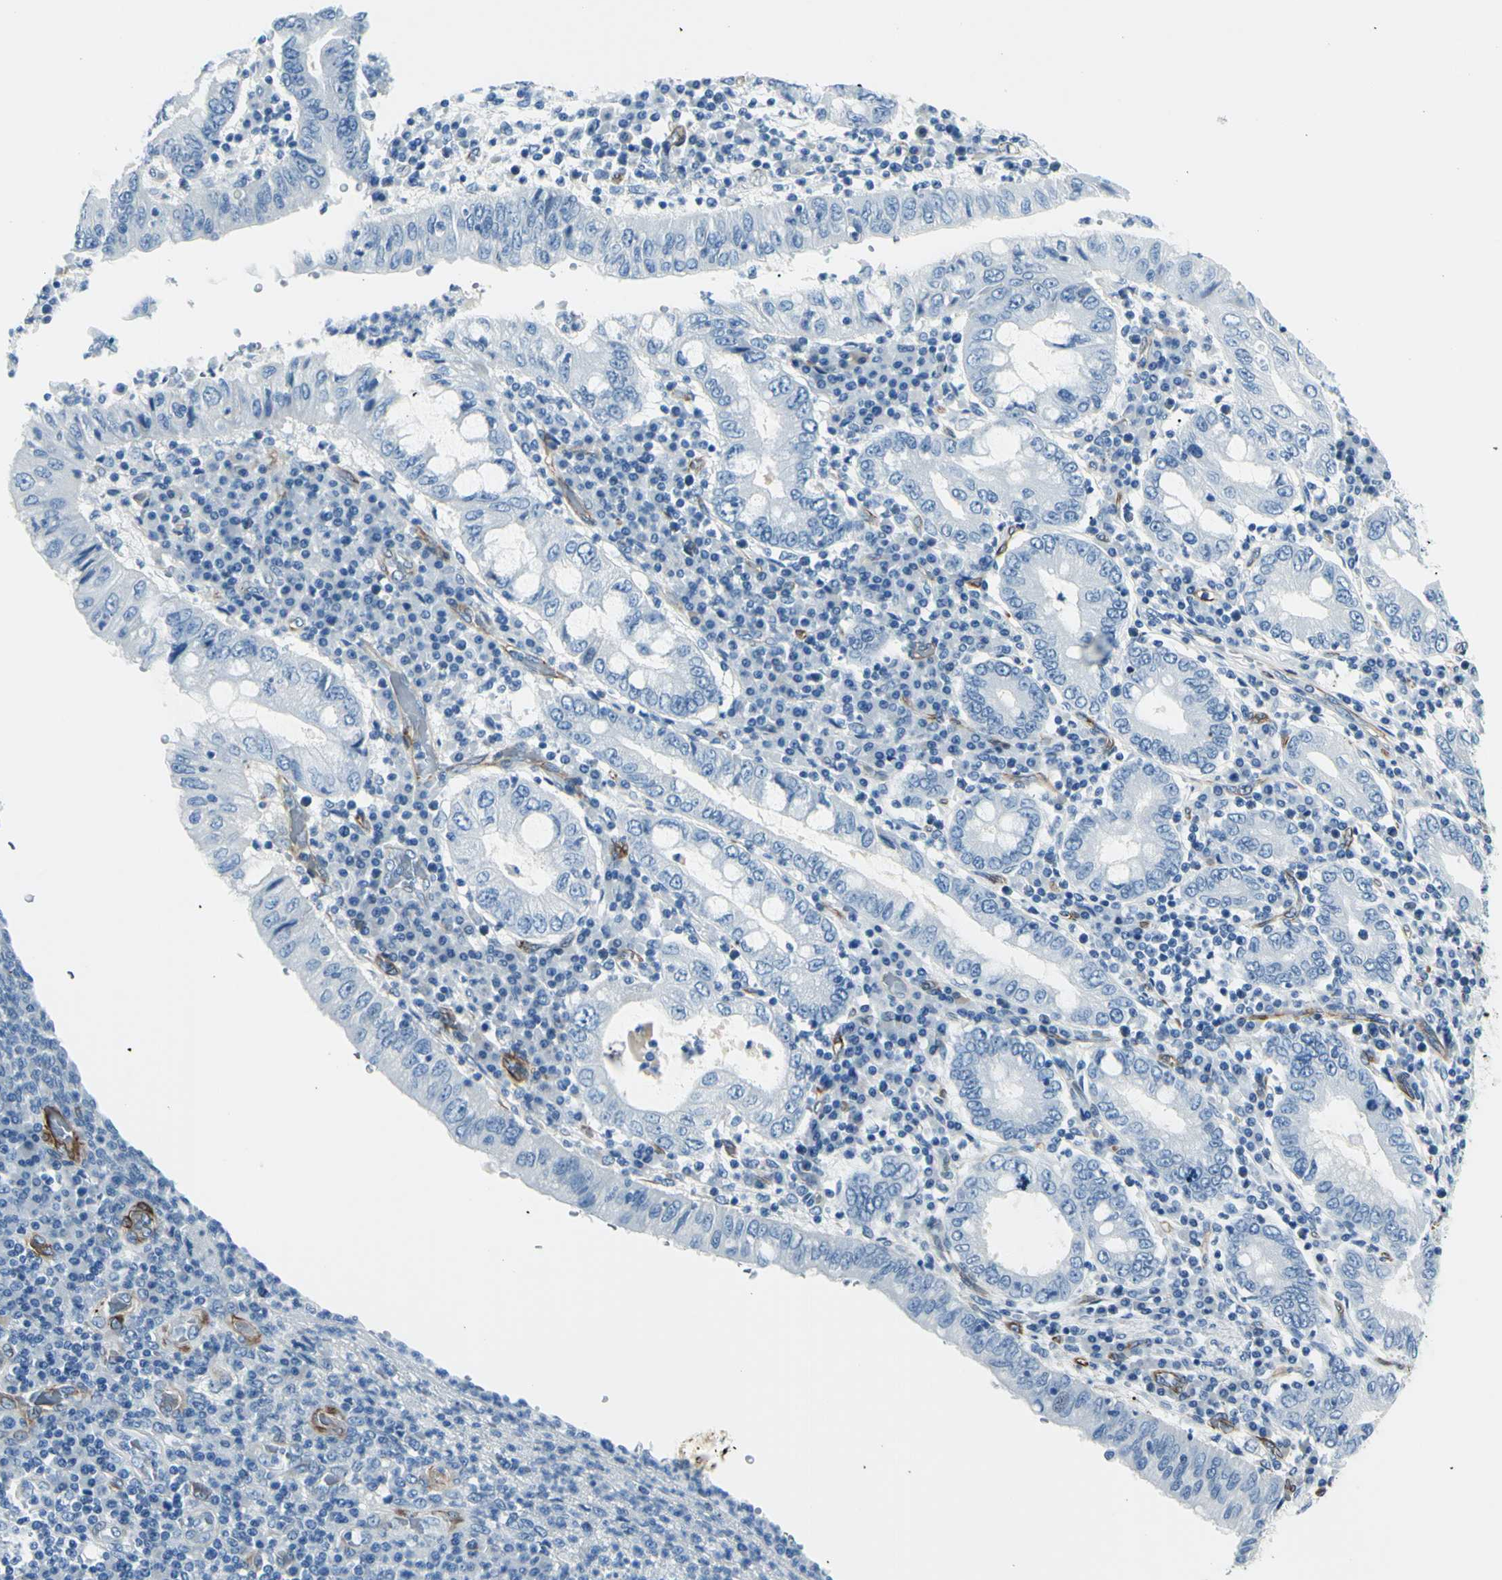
{"staining": {"intensity": "negative", "quantity": "none", "location": "none"}, "tissue": "stomach cancer", "cell_type": "Tumor cells", "image_type": "cancer", "snomed": [{"axis": "morphology", "description": "Normal tissue, NOS"}, {"axis": "morphology", "description": "Adenocarcinoma, NOS"}, {"axis": "topography", "description": "Esophagus"}, {"axis": "topography", "description": "Stomach, upper"}, {"axis": "topography", "description": "Peripheral nerve tissue"}], "caption": "High power microscopy histopathology image of an immunohistochemistry histopathology image of stomach adenocarcinoma, revealing no significant expression in tumor cells. Nuclei are stained in blue.", "gene": "PTH2R", "patient": {"sex": "male", "age": 62}}